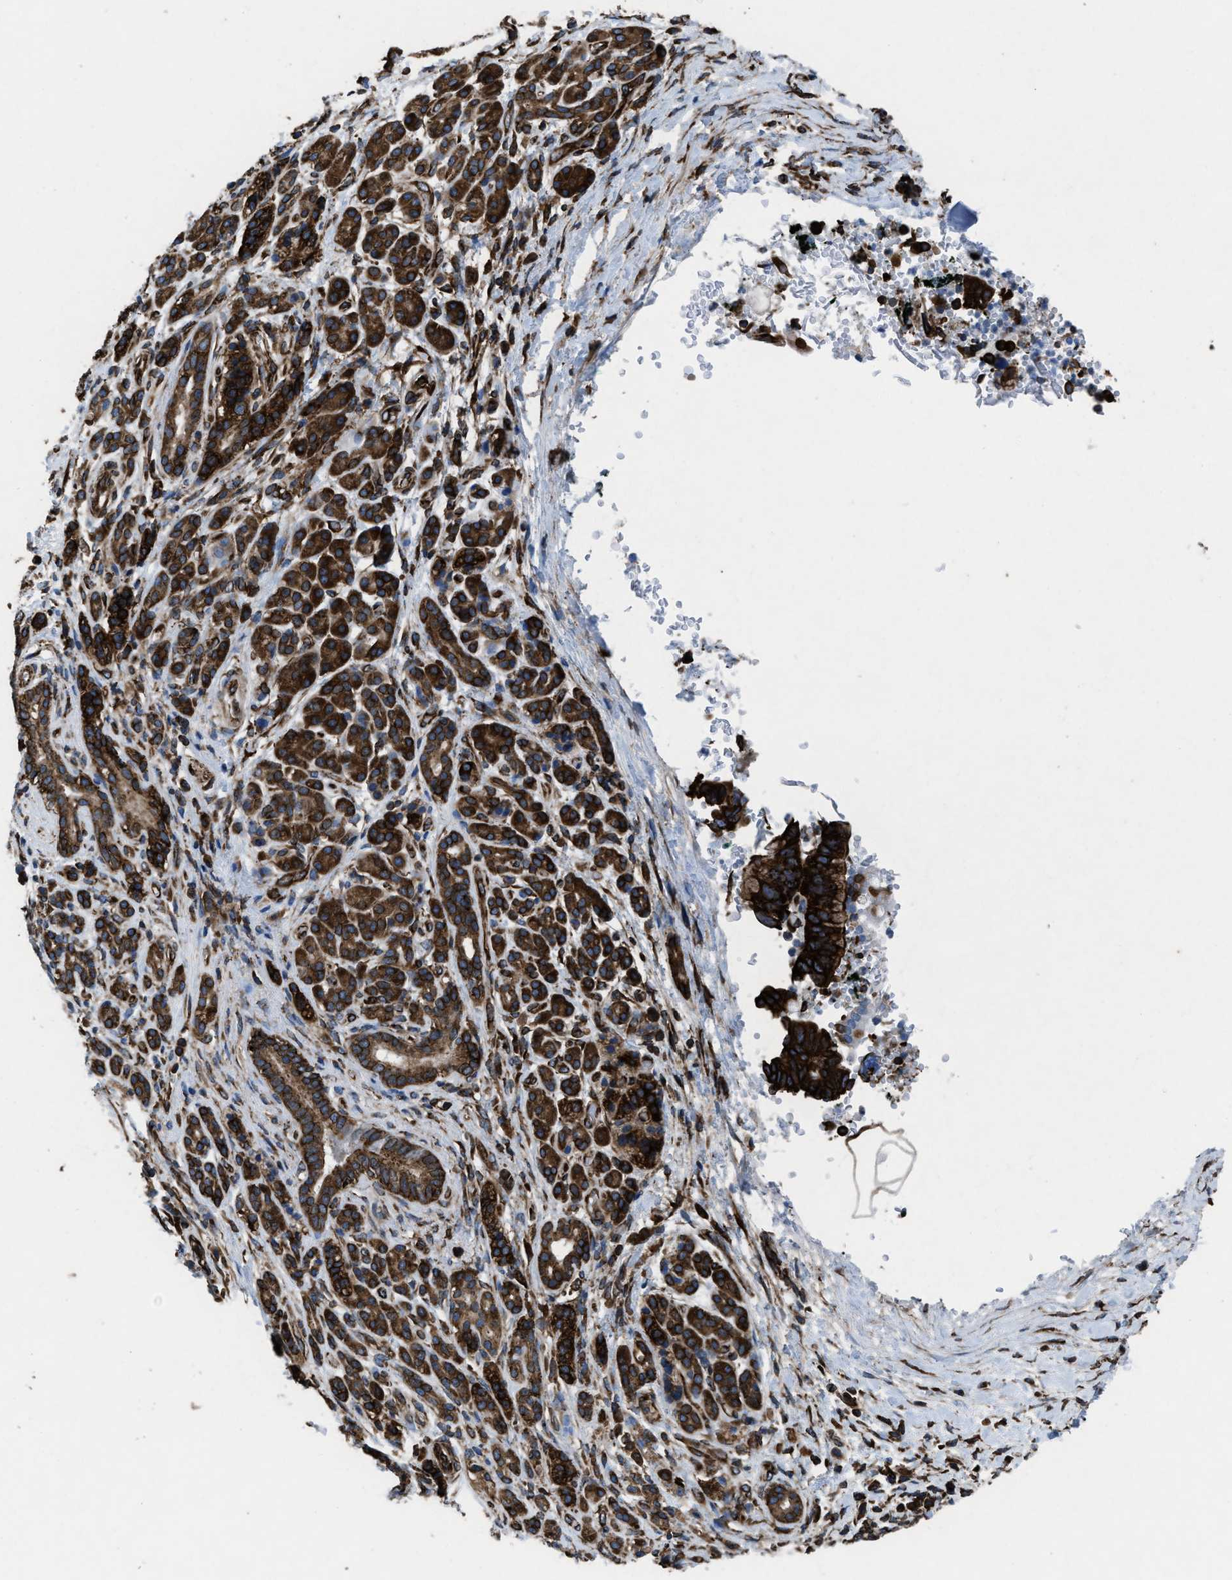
{"staining": {"intensity": "strong", "quantity": ">75%", "location": "cytoplasmic/membranous"}, "tissue": "pancreatic cancer", "cell_type": "Tumor cells", "image_type": "cancer", "snomed": [{"axis": "morphology", "description": "Adenocarcinoma, NOS"}, {"axis": "topography", "description": "Pancreas"}], "caption": "A micrograph of human adenocarcinoma (pancreatic) stained for a protein displays strong cytoplasmic/membranous brown staining in tumor cells.", "gene": "CAPRIN1", "patient": {"sex": "female", "age": 70}}